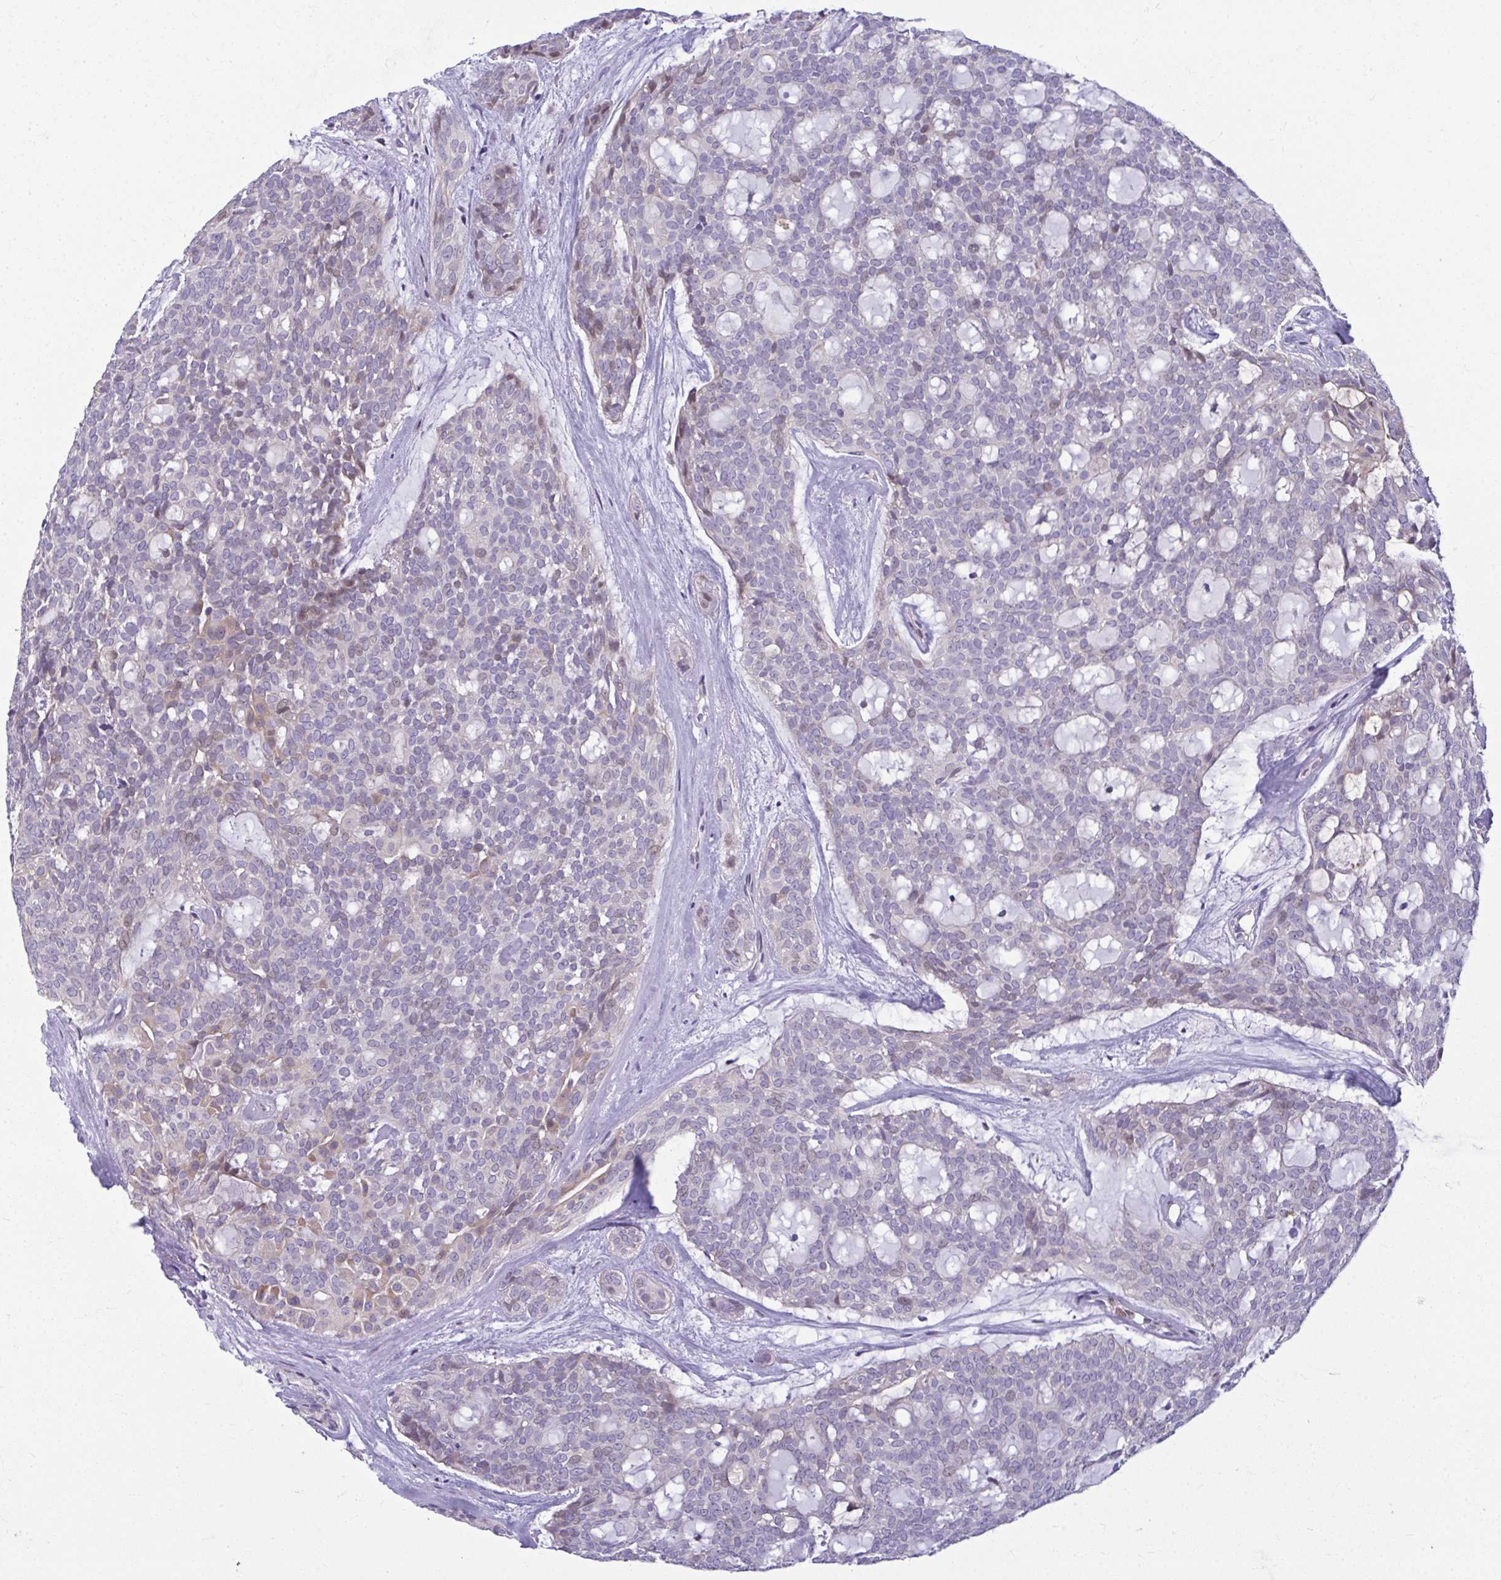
{"staining": {"intensity": "negative", "quantity": "none", "location": "none"}, "tissue": "head and neck cancer", "cell_type": "Tumor cells", "image_type": "cancer", "snomed": [{"axis": "morphology", "description": "Adenocarcinoma, NOS"}, {"axis": "topography", "description": "Head-Neck"}], "caption": "This is a image of immunohistochemistry staining of head and neck cancer (adenocarcinoma), which shows no staining in tumor cells.", "gene": "ODF1", "patient": {"sex": "male", "age": 66}}